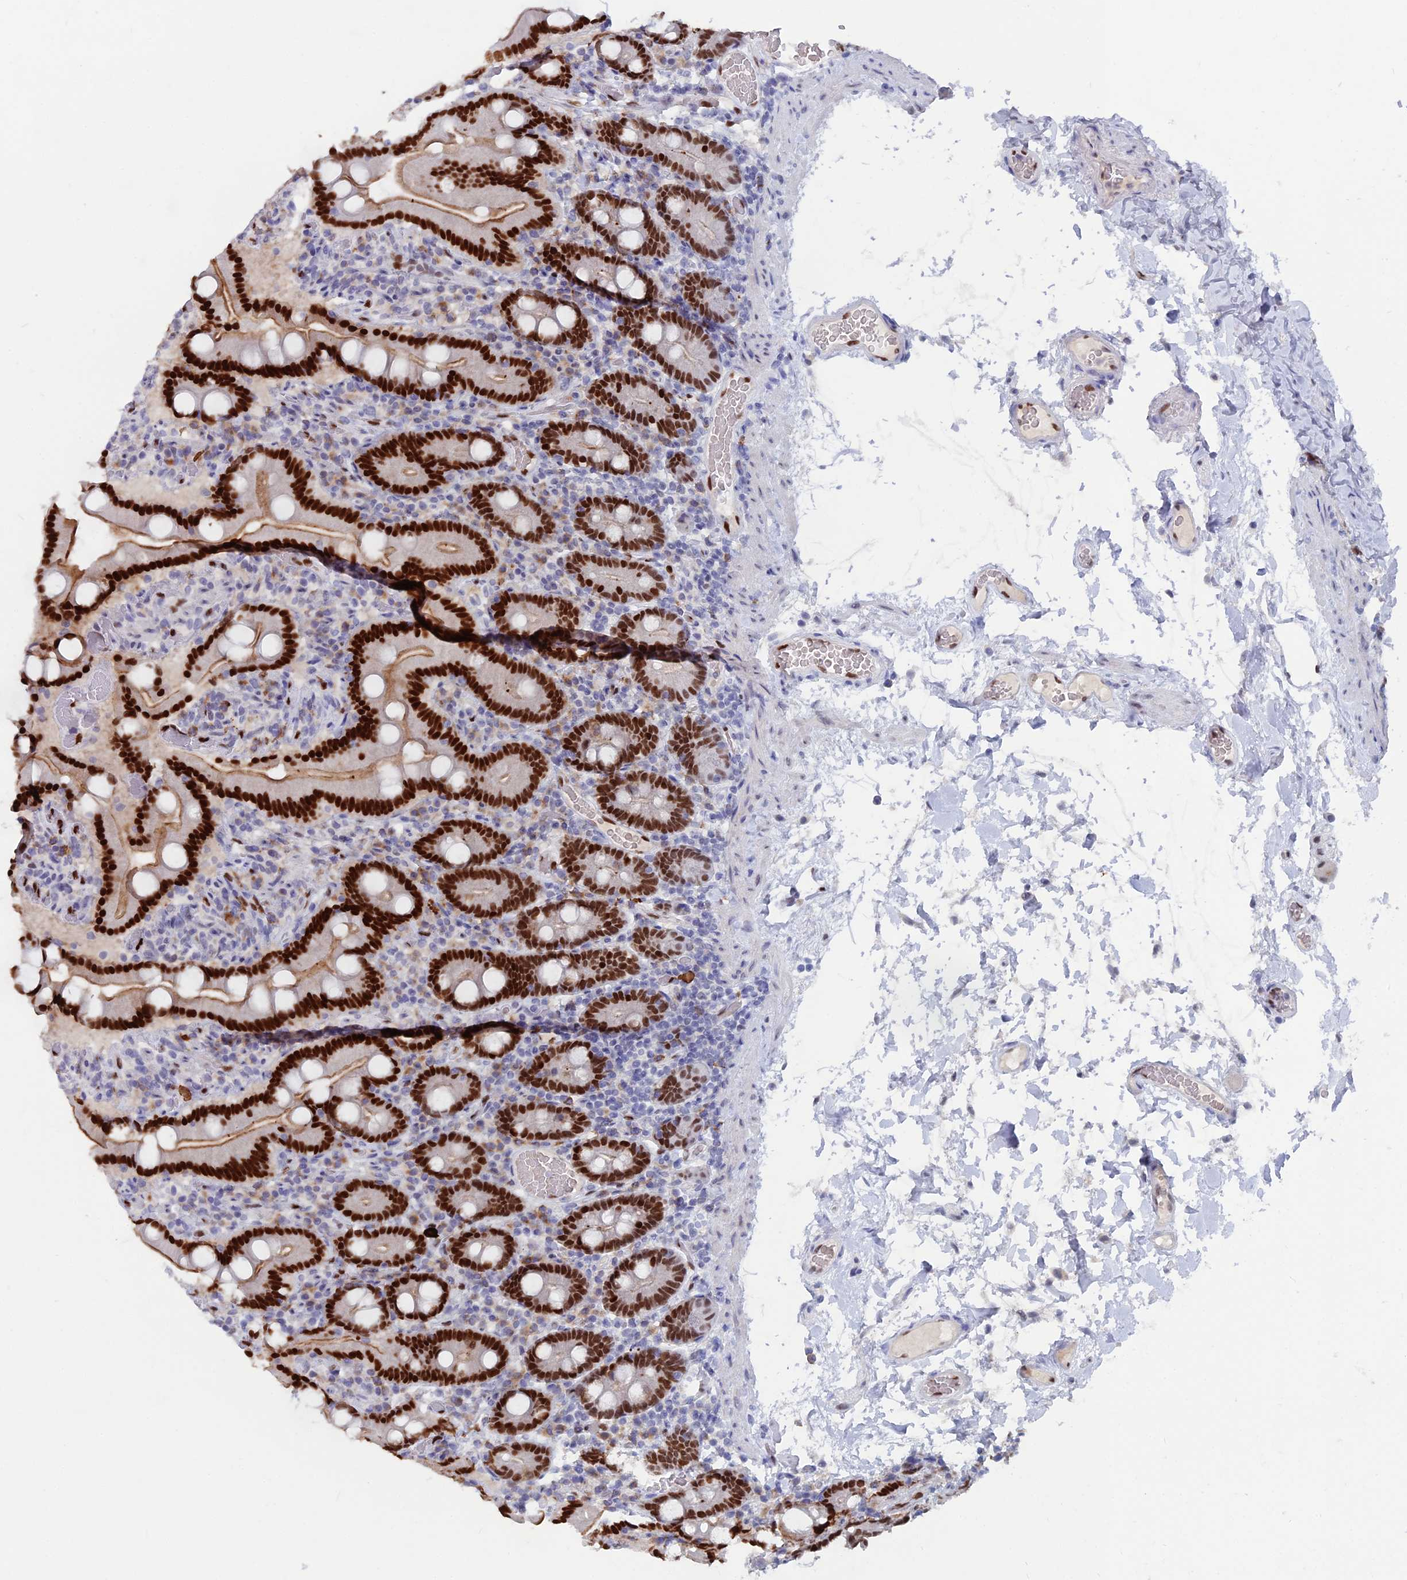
{"staining": {"intensity": "strong", "quantity": ">75%", "location": "nuclear"}, "tissue": "duodenum", "cell_type": "Glandular cells", "image_type": "normal", "snomed": [{"axis": "morphology", "description": "Normal tissue, NOS"}, {"axis": "topography", "description": "Duodenum"}], "caption": "Strong nuclear expression is appreciated in approximately >75% of glandular cells in benign duodenum. (DAB (3,3'-diaminobenzidine) IHC, brown staining for protein, blue staining for nuclei).", "gene": "NOL4L", "patient": {"sex": "male", "age": 55}}